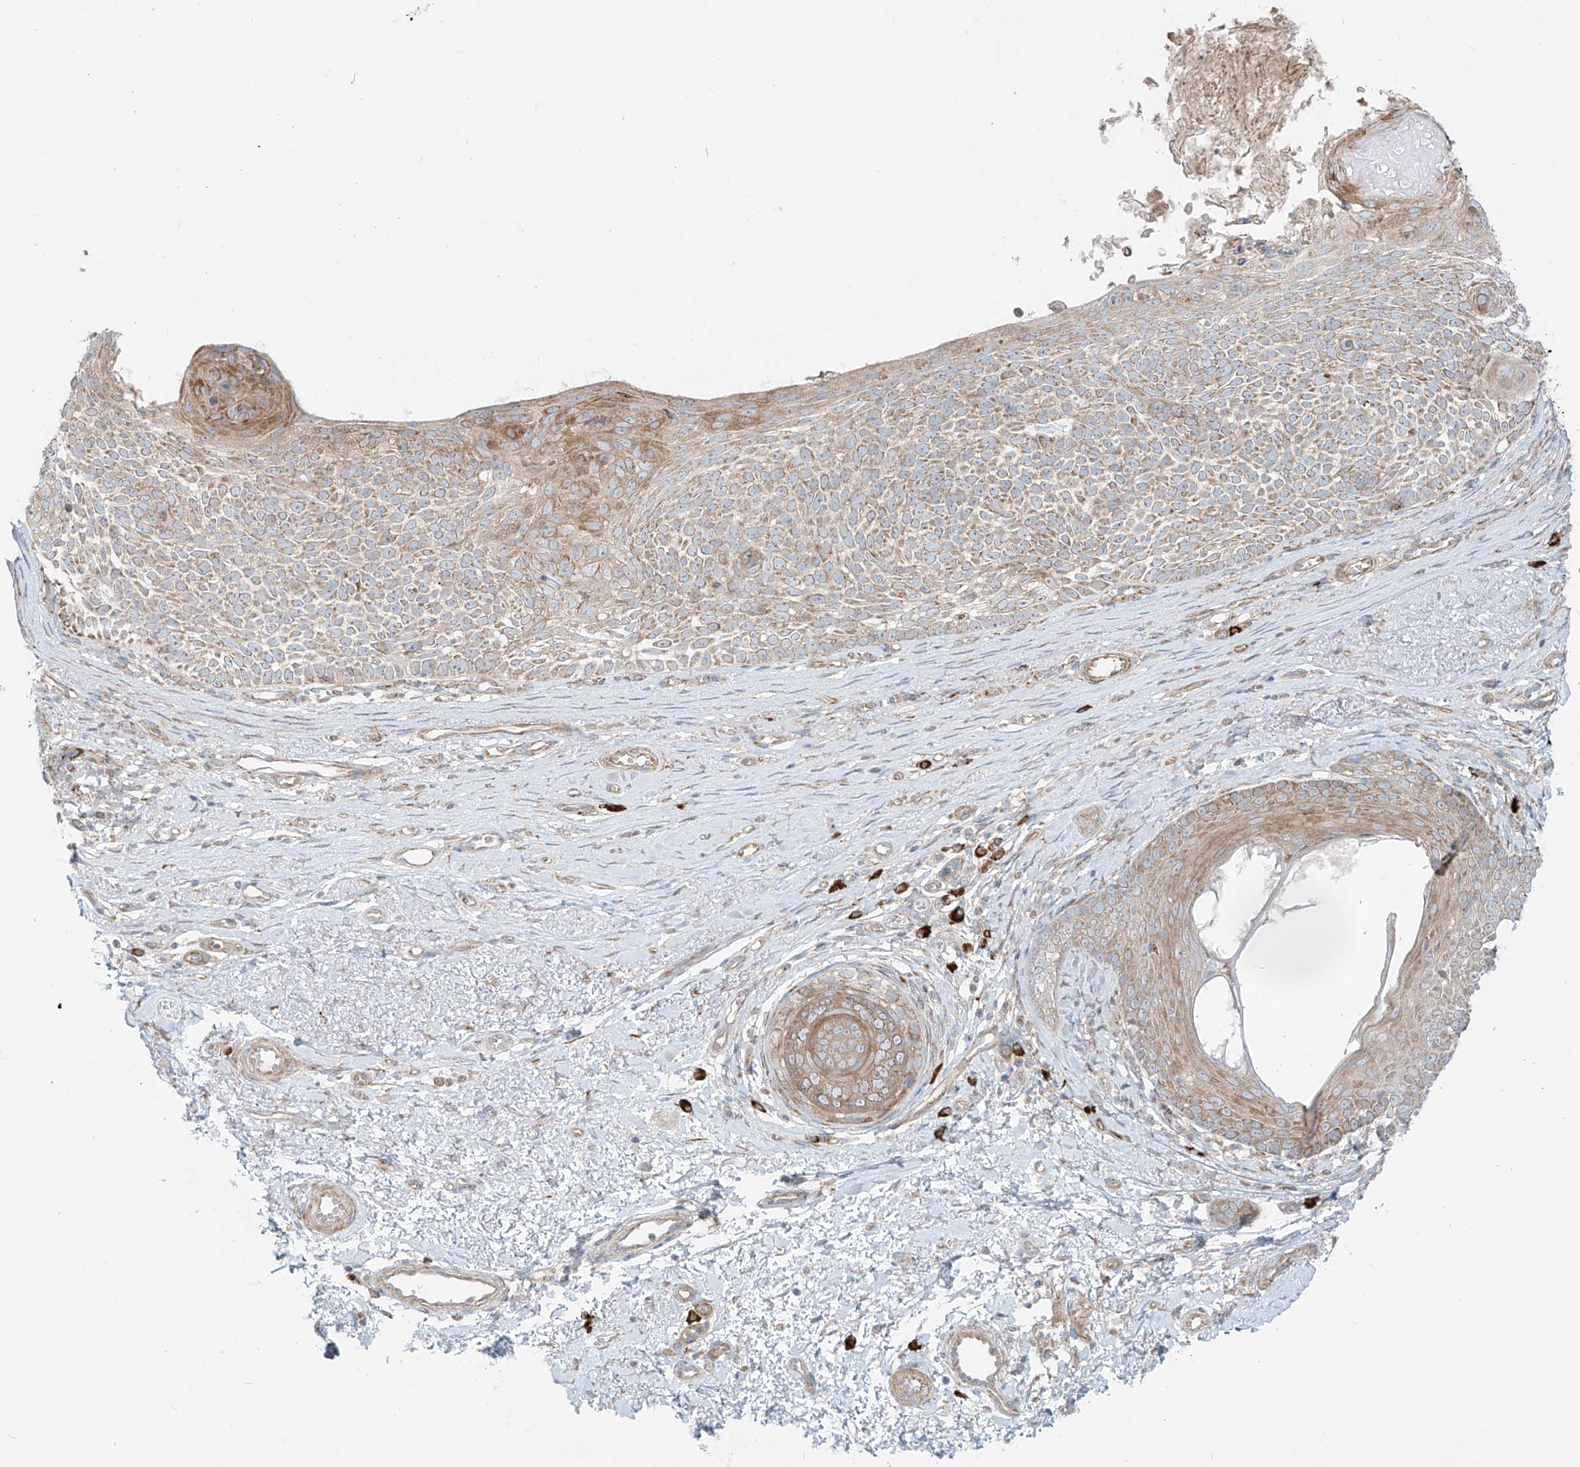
{"staining": {"intensity": "weak", "quantity": "25%-75%", "location": "cytoplasmic/membranous"}, "tissue": "skin cancer", "cell_type": "Tumor cells", "image_type": "cancer", "snomed": [{"axis": "morphology", "description": "Basal cell carcinoma"}, {"axis": "topography", "description": "Skin"}], "caption": "Approximately 25%-75% of tumor cells in skin basal cell carcinoma reveal weak cytoplasmic/membranous protein expression as visualized by brown immunohistochemical staining.", "gene": "EIPR1", "patient": {"sex": "female", "age": 81}}